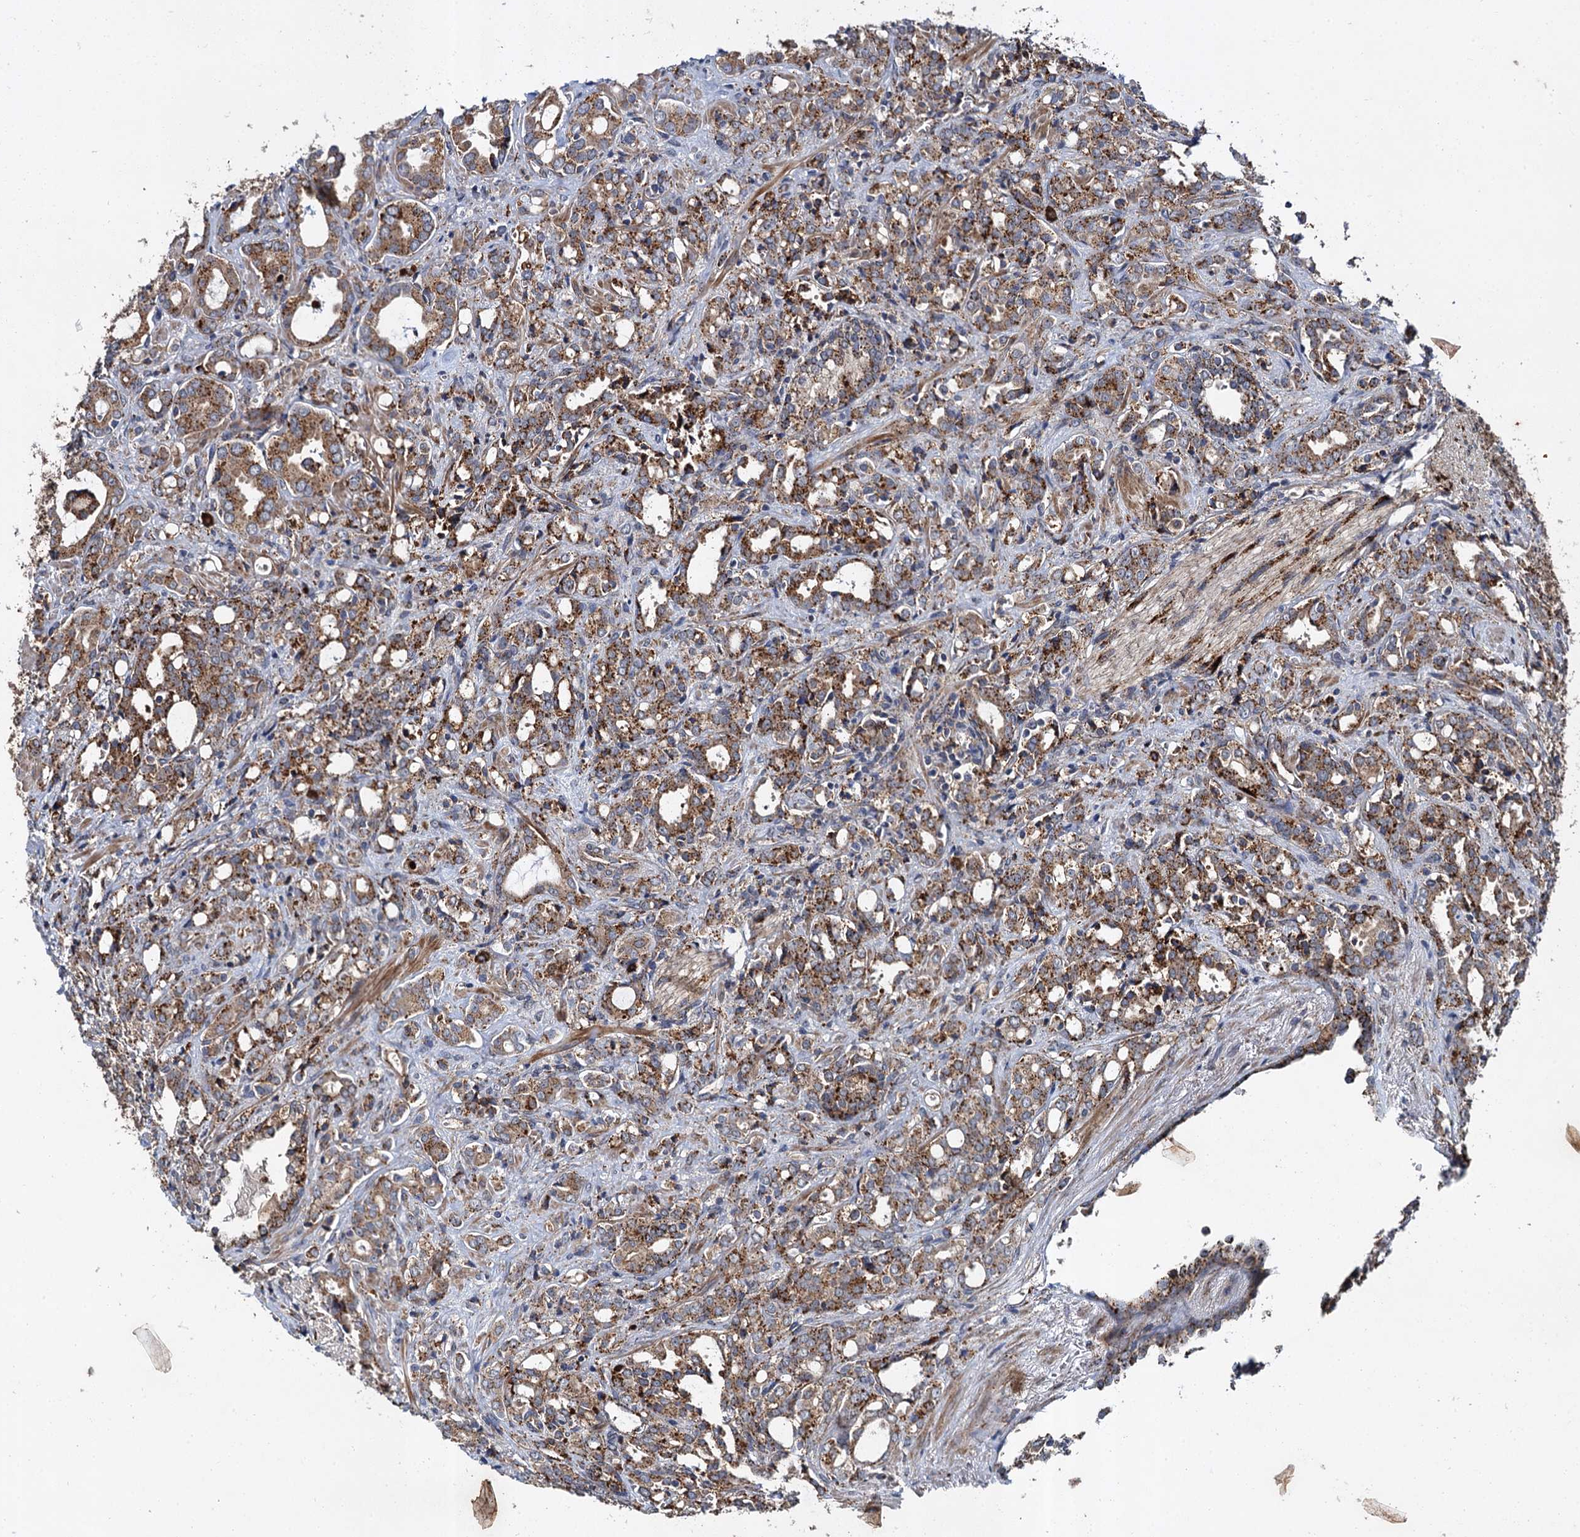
{"staining": {"intensity": "strong", "quantity": ">75%", "location": "cytoplasmic/membranous"}, "tissue": "prostate cancer", "cell_type": "Tumor cells", "image_type": "cancer", "snomed": [{"axis": "morphology", "description": "Adenocarcinoma, High grade"}, {"axis": "topography", "description": "Prostate"}], "caption": "Approximately >75% of tumor cells in prostate cancer (high-grade adenocarcinoma) show strong cytoplasmic/membranous protein expression as visualized by brown immunohistochemical staining.", "gene": "GBA1", "patient": {"sex": "male", "age": 72}}